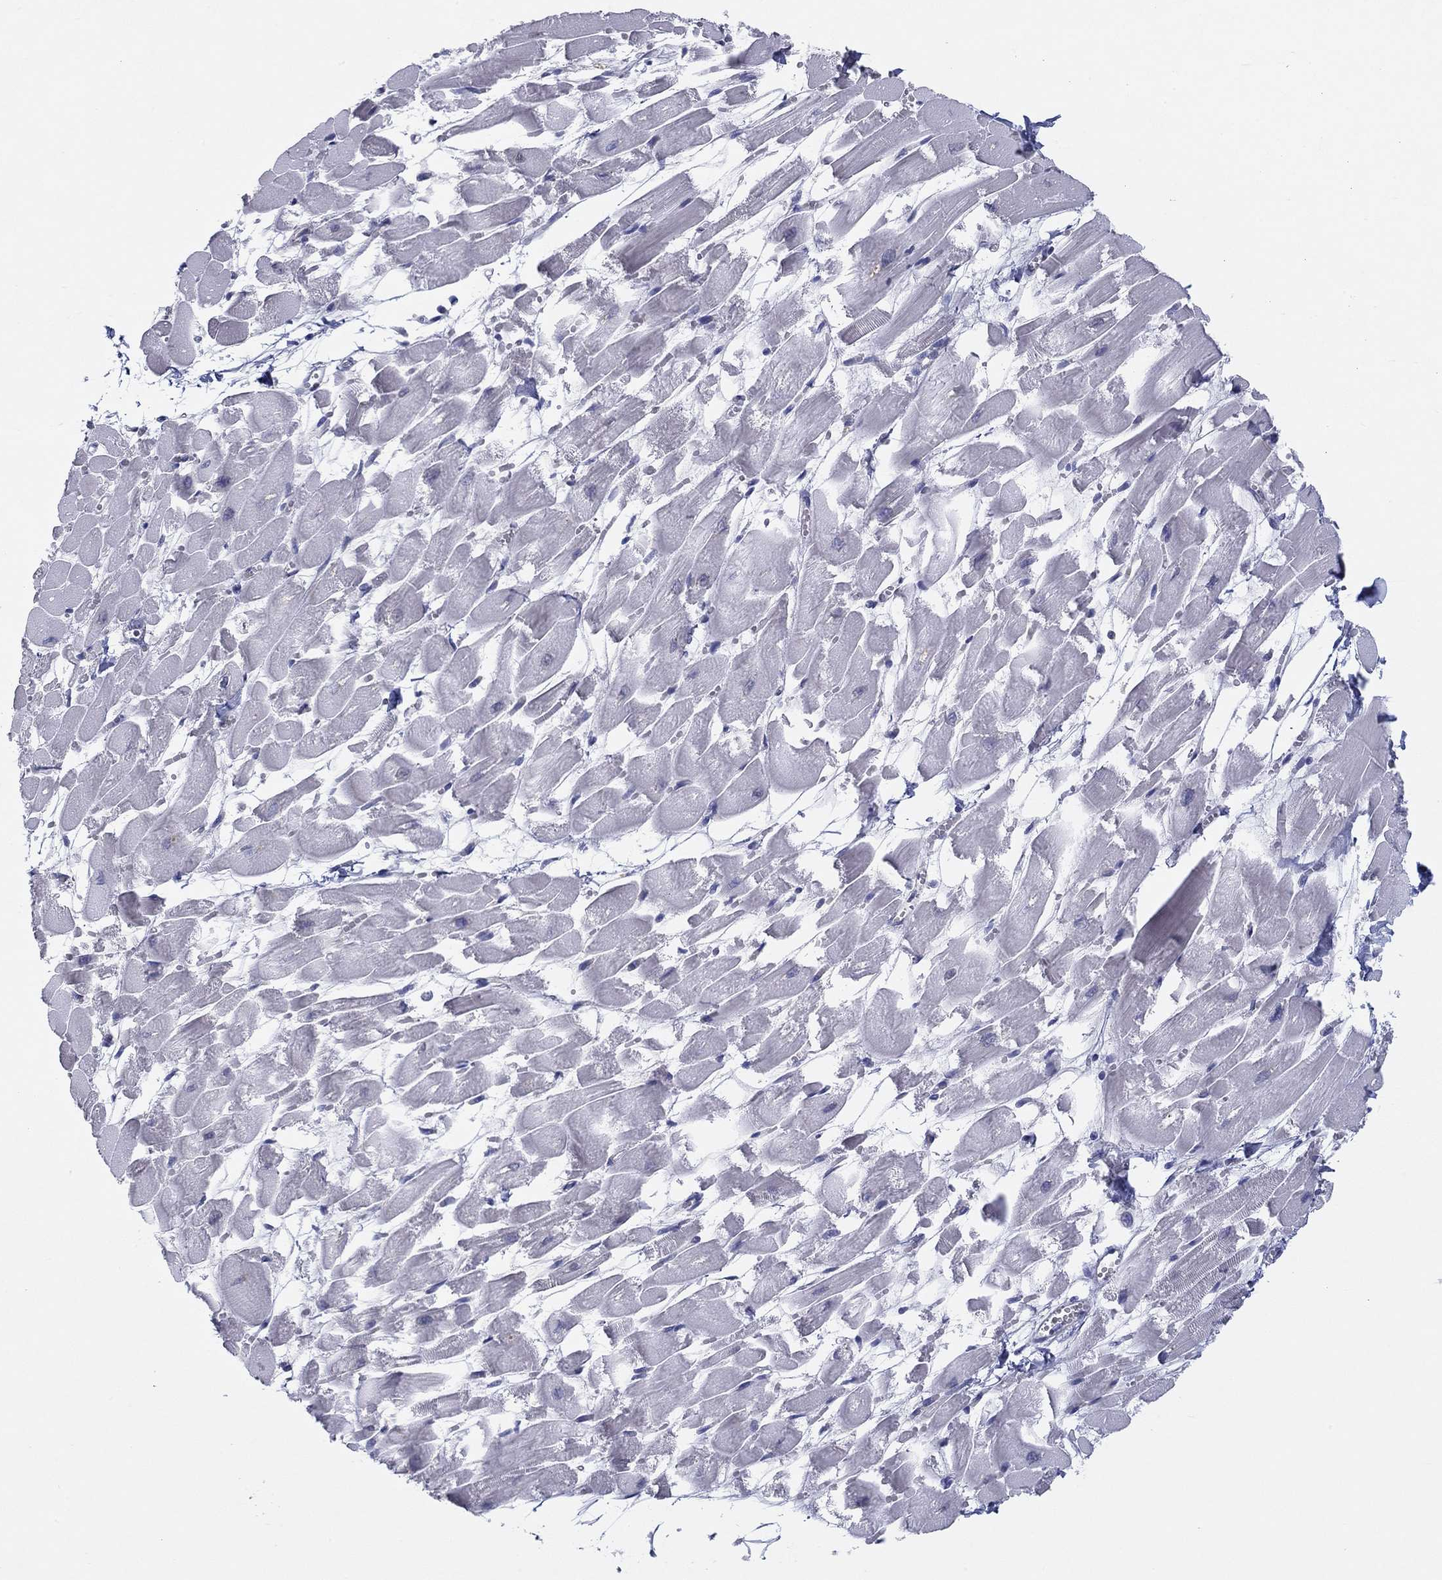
{"staining": {"intensity": "negative", "quantity": "none", "location": "none"}, "tissue": "heart muscle", "cell_type": "Cardiomyocytes", "image_type": "normal", "snomed": [{"axis": "morphology", "description": "Normal tissue, NOS"}, {"axis": "topography", "description": "Heart"}], "caption": "Immunohistochemistry of normal human heart muscle exhibits no expression in cardiomyocytes.", "gene": "ERMP1", "patient": {"sex": "female", "age": 52}}